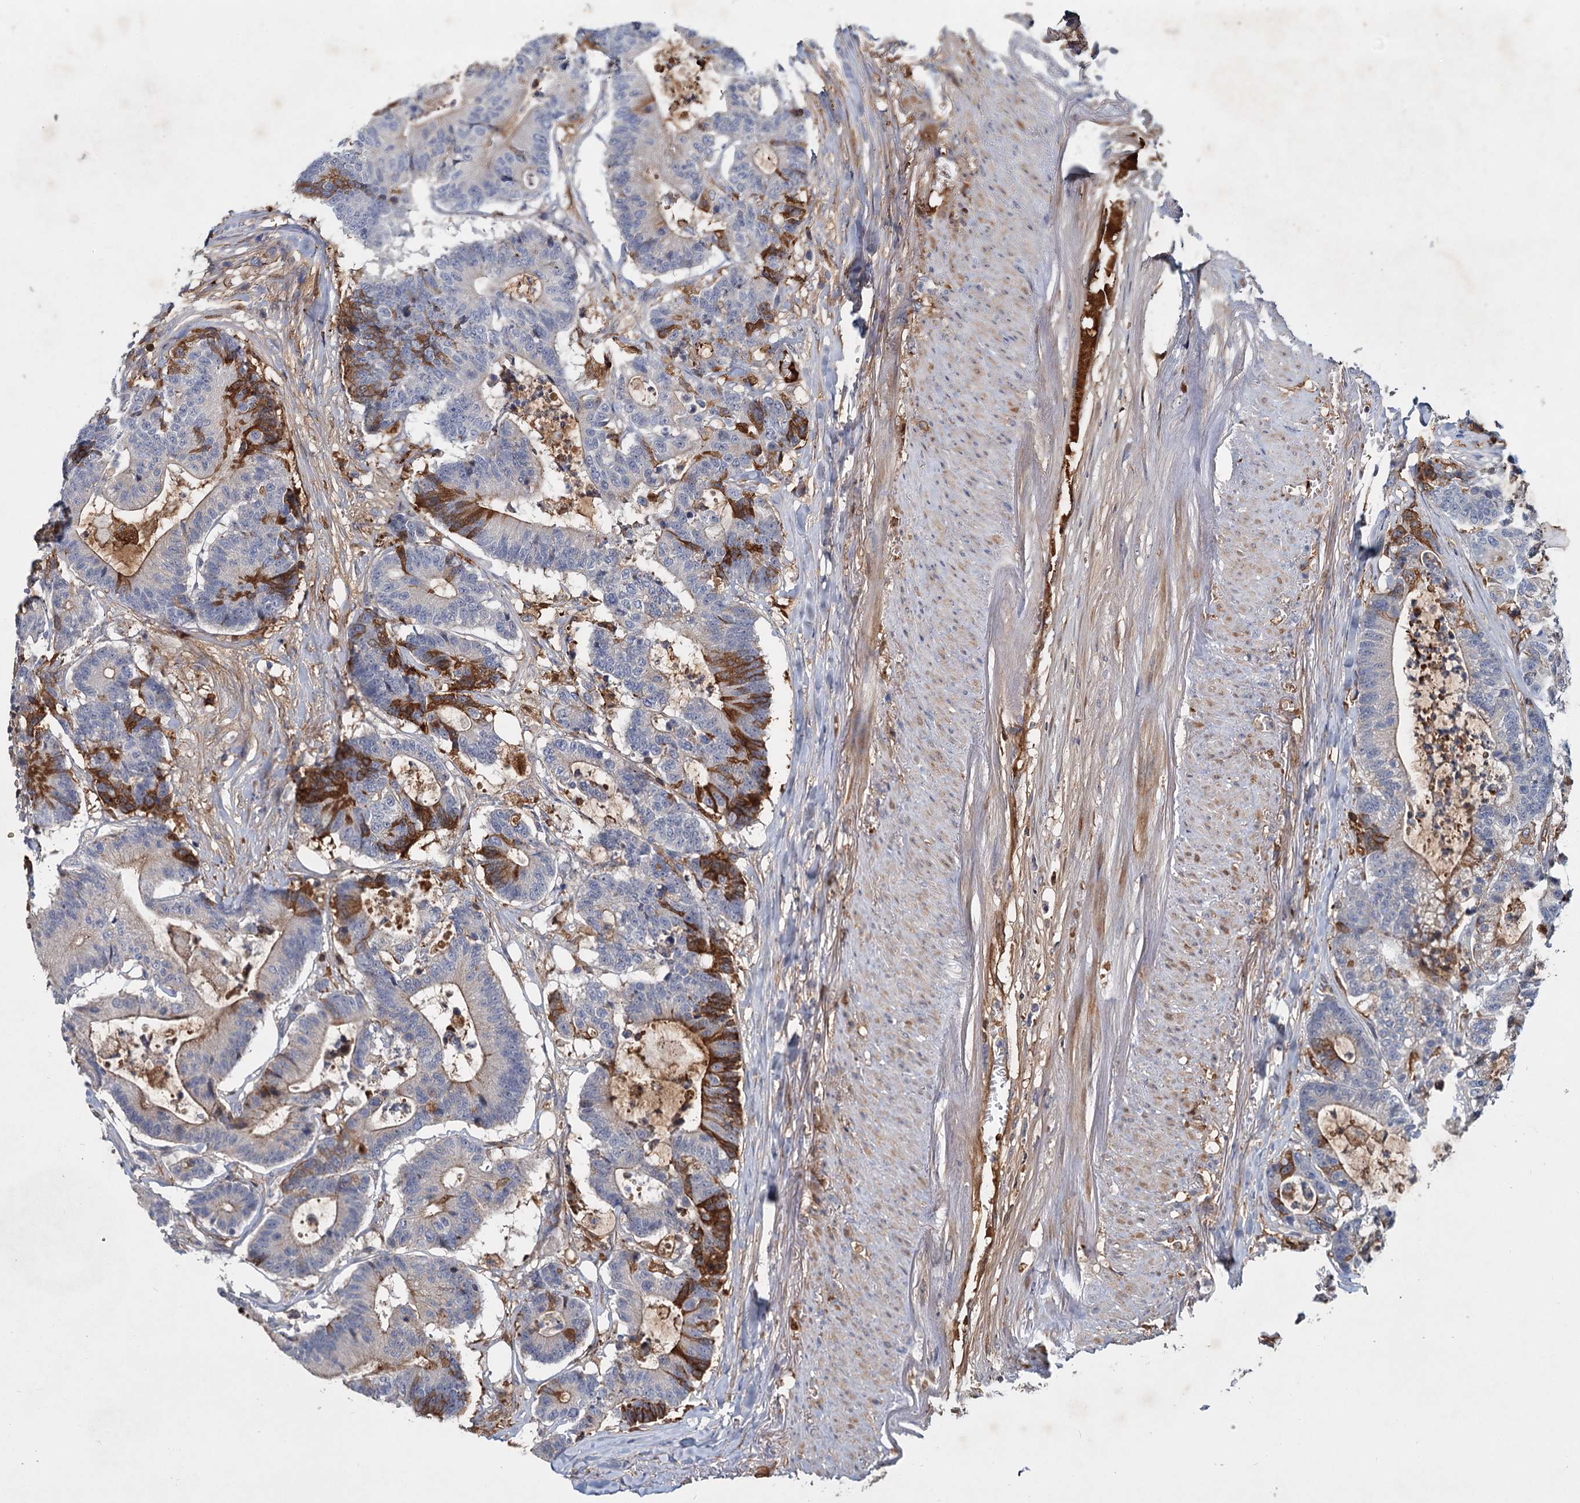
{"staining": {"intensity": "strong", "quantity": "<25%", "location": "cytoplasmic/membranous"}, "tissue": "colorectal cancer", "cell_type": "Tumor cells", "image_type": "cancer", "snomed": [{"axis": "morphology", "description": "Adenocarcinoma, NOS"}, {"axis": "topography", "description": "Colon"}], "caption": "IHC photomicrograph of neoplastic tissue: human colorectal cancer stained using IHC reveals medium levels of strong protein expression localized specifically in the cytoplasmic/membranous of tumor cells, appearing as a cytoplasmic/membranous brown color.", "gene": "CHRD", "patient": {"sex": "female", "age": 84}}